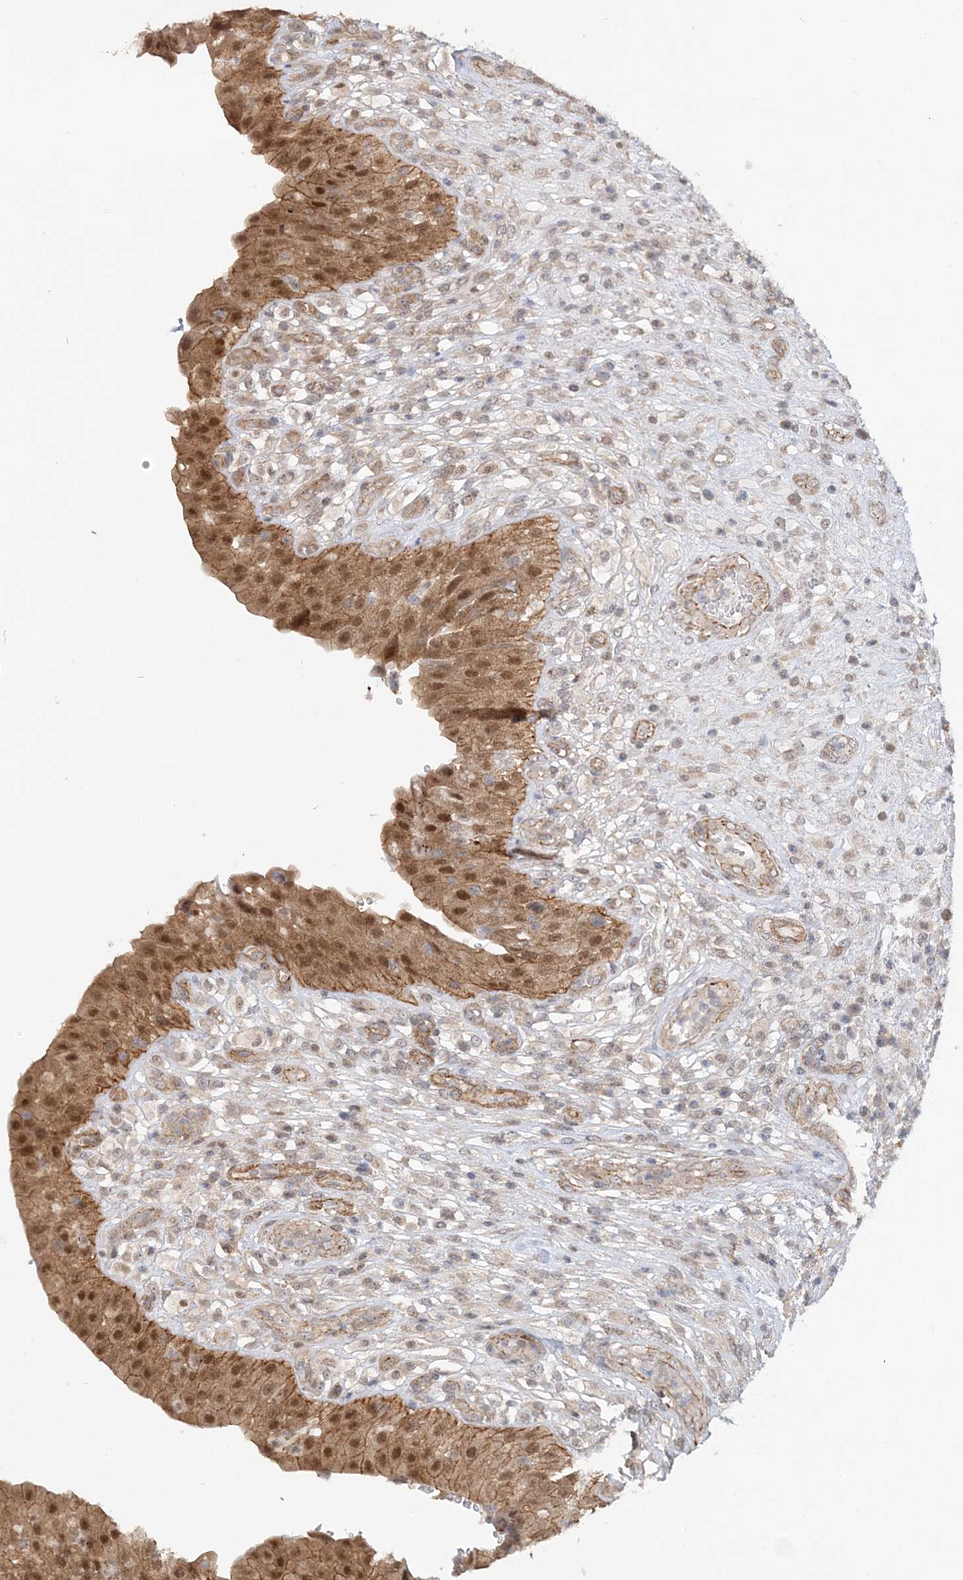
{"staining": {"intensity": "moderate", "quantity": ">75%", "location": "cytoplasmic/membranous,nuclear"}, "tissue": "urinary bladder", "cell_type": "Urothelial cells", "image_type": "normal", "snomed": [{"axis": "morphology", "description": "Normal tissue, NOS"}, {"axis": "topography", "description": "Urinary bladder"}], "caption": "Protein analysis of unremarkable urinary bladder displays moderate cytoplasmic/membranous,nuclear expression in about >75% of urothelial cells.", "gene": "MAT2B", "patient": {"sex": "female", "age": 62}}